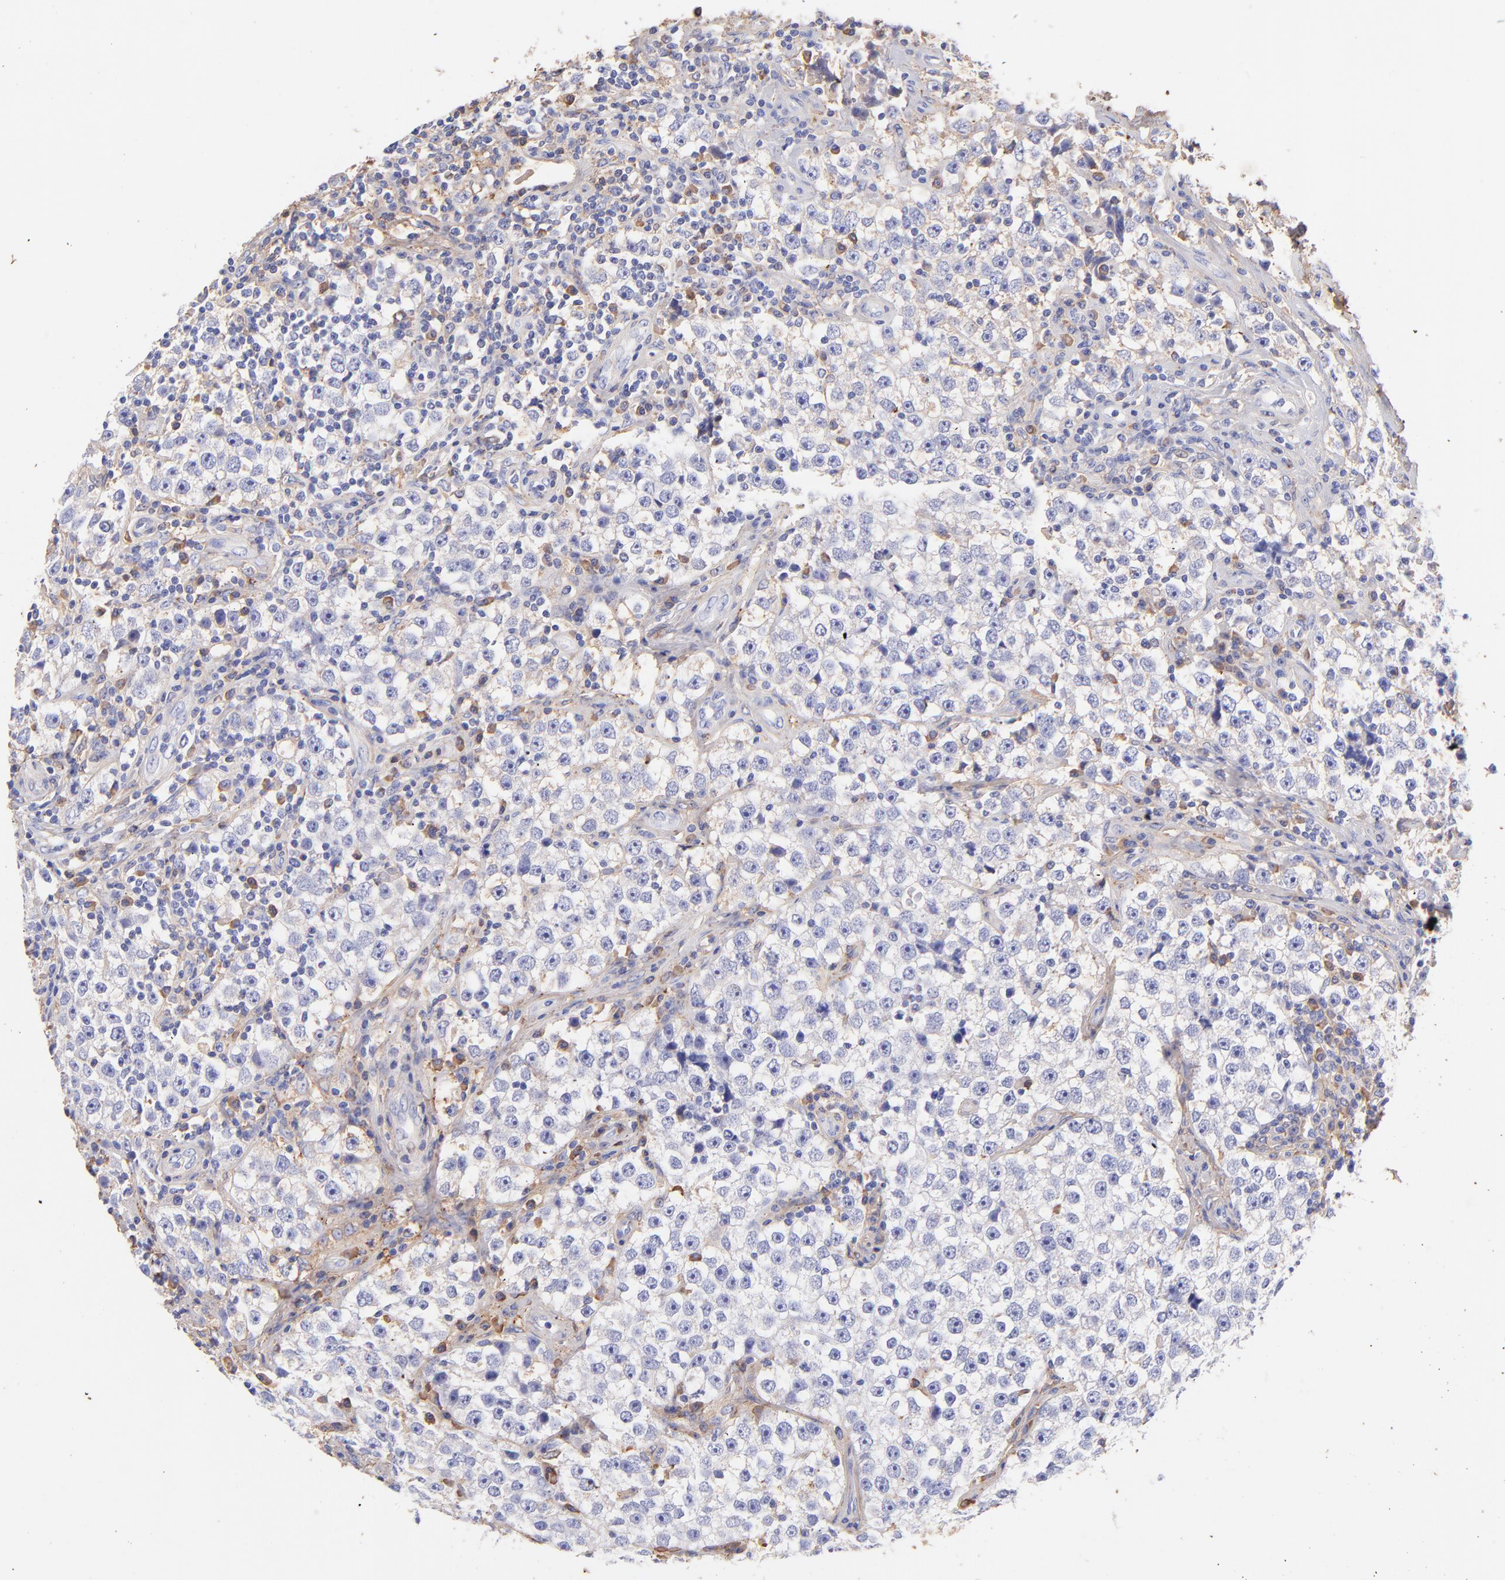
{"staining": {"intensity": "negative", "quantity": "none", "location": "none"}, "tissue": "testis cancer", "cell_type": "Tumor cells", "image_type": "cancer", "snomed": [{"axis": "morphology", "description": "Seminoma, NOS"}, {"axis": "topography", "description": "Testis"}], "caption": "Testis cancer (seminoma) was stained to show a protein in brown. There is no significant positivity in tumor cells.", "gene": "BGN", "patient": {"sex": "male", "age": 32}}